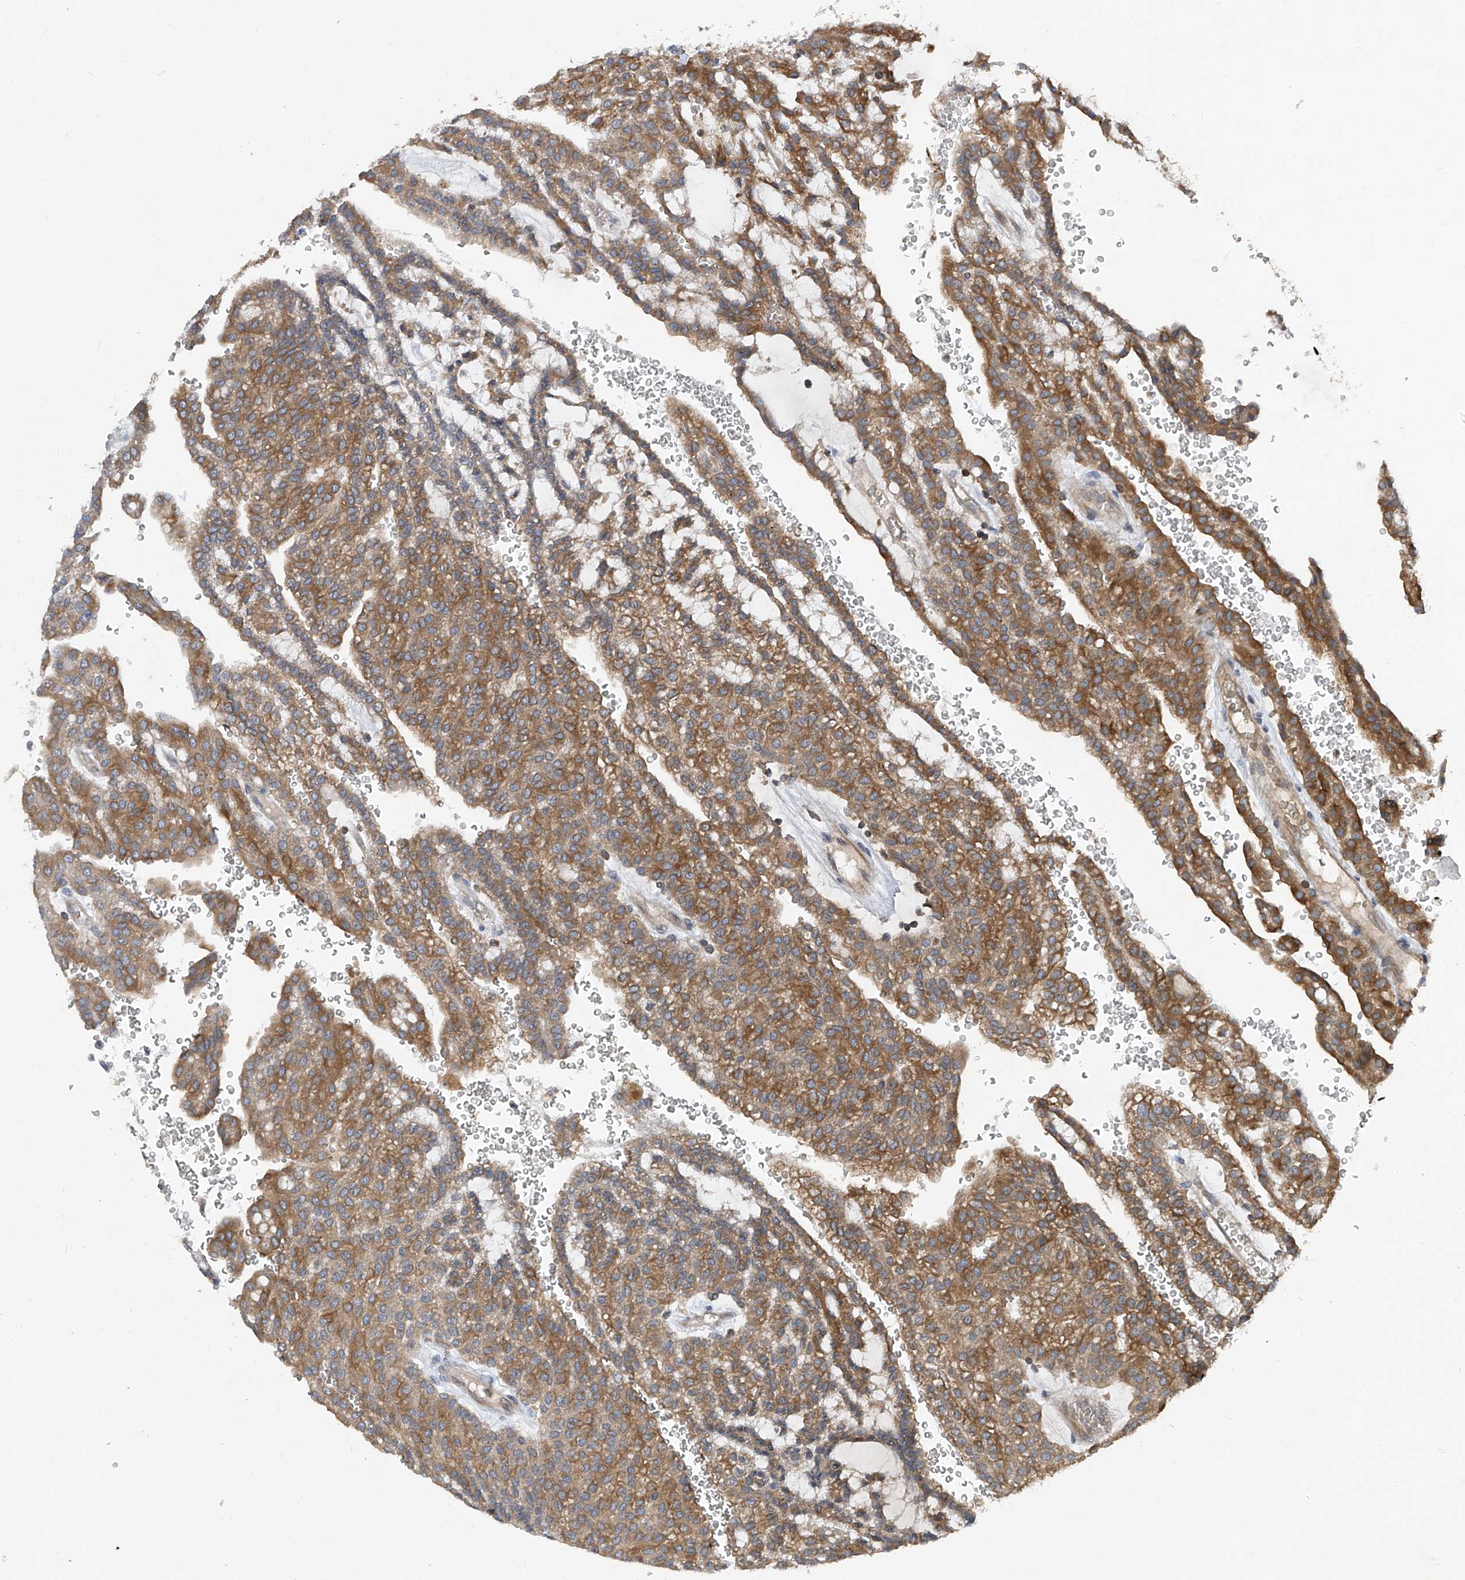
{"staining": {"intensity": "strong", "quantity": ">75%", "location": "cytoplasmic/membranous"}, "tissue": "renal cancer", "cell_type": "Tumor cells", "image_type": "cancer", "snomed": [{"axis": "morphology", "description": "Adenocarcinoma, NOS"}, {"axis": "topography", "description": "Kidney"}], "caption": "The histopathology image displays staining of adenocarcinoma (renal), revealing strong cytoplasmic/membranous protein positivity (brown color) within tumor cells.", "gene": "TRIM38", "patient": {"sex": "male", "age": 63}}